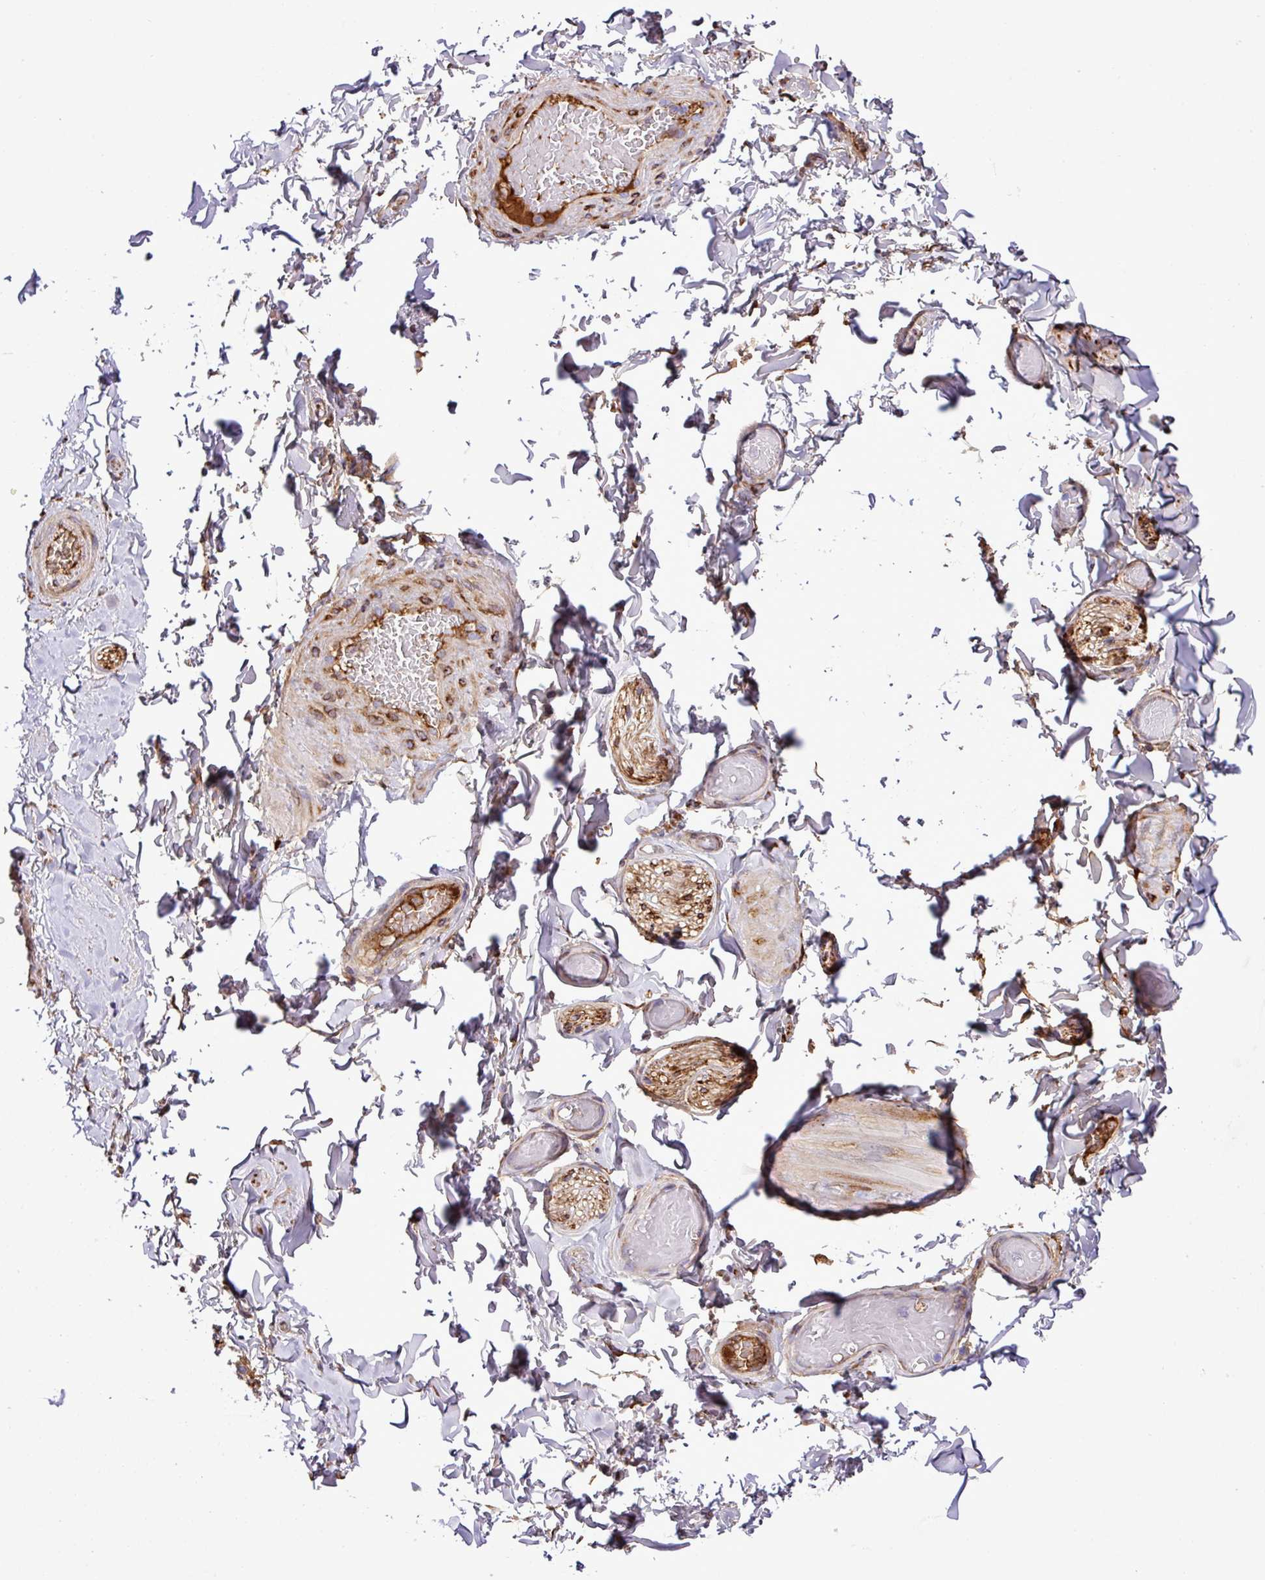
{"staining": {"intensity": "weak", "quantity": ">75%", "location": "cytoplasmic/membranous"}, "tissue": "adipose tissue", "cell_type": "Adipocytes", "image_type": "normal", "snomed": [{"axis": "morphology", "description": "Normal tissue, NOS"}, {"axis": "topography", "description": "Soft tissue"}, {"axis": "topography", "description": "Vascular tissue"}, {"axis": "topography", "description": "Peripheral nerve tissue"}], "caption": "Adipocytes display low levels of weak cytoplasmic/membranous staining in approximately >75% of cells in unremarkable human adipose tissue. Using DAB (3,3'-diaminobenzidine) (brown) and hematoxylin (blue) stains, captured at high magnification using brightfield microscopy.", "gene": "CWH43", "patient": {"sex": "male", "age": 32}}